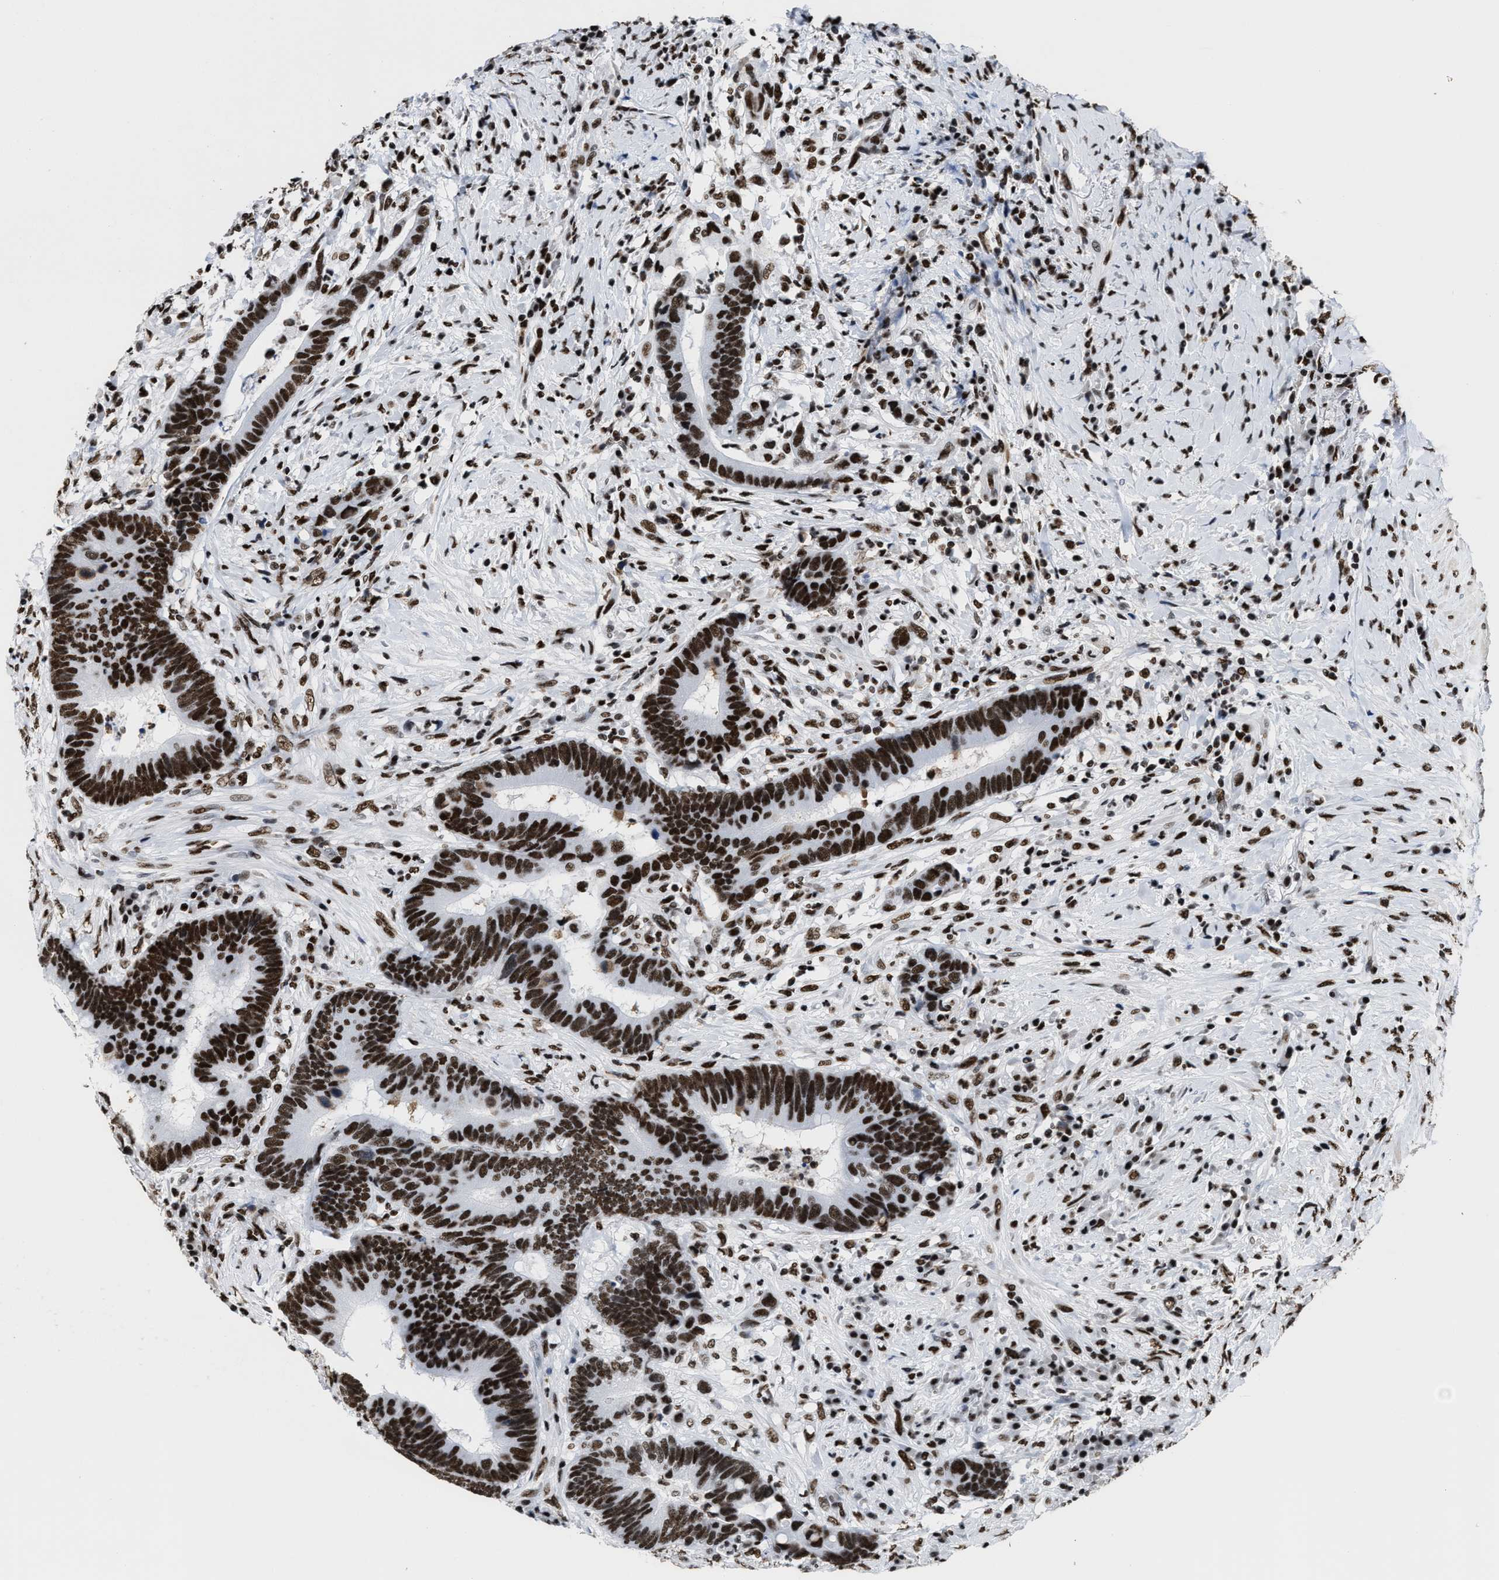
{"staining": {"intensity": "strong", "quantity": ">75%", "location": "nuclear"}, "tissue": "colorectal cancer", "cell_type": "Tumor cells", "image_type": "cancer", "snomed": [{"axis": "morphology", "description": "Adenocarcinoma, NOS"}, {"axis": "topography", "description": "Rectum"}], "caption": "Immunohistochemical staining of human adenocarcinoma (colorectal) demonstrates strong nuclear protein positivity in about >75% of tumor cells.", "gene": "SMARCC2", "patient": {"sex": "female", "age": 89}}